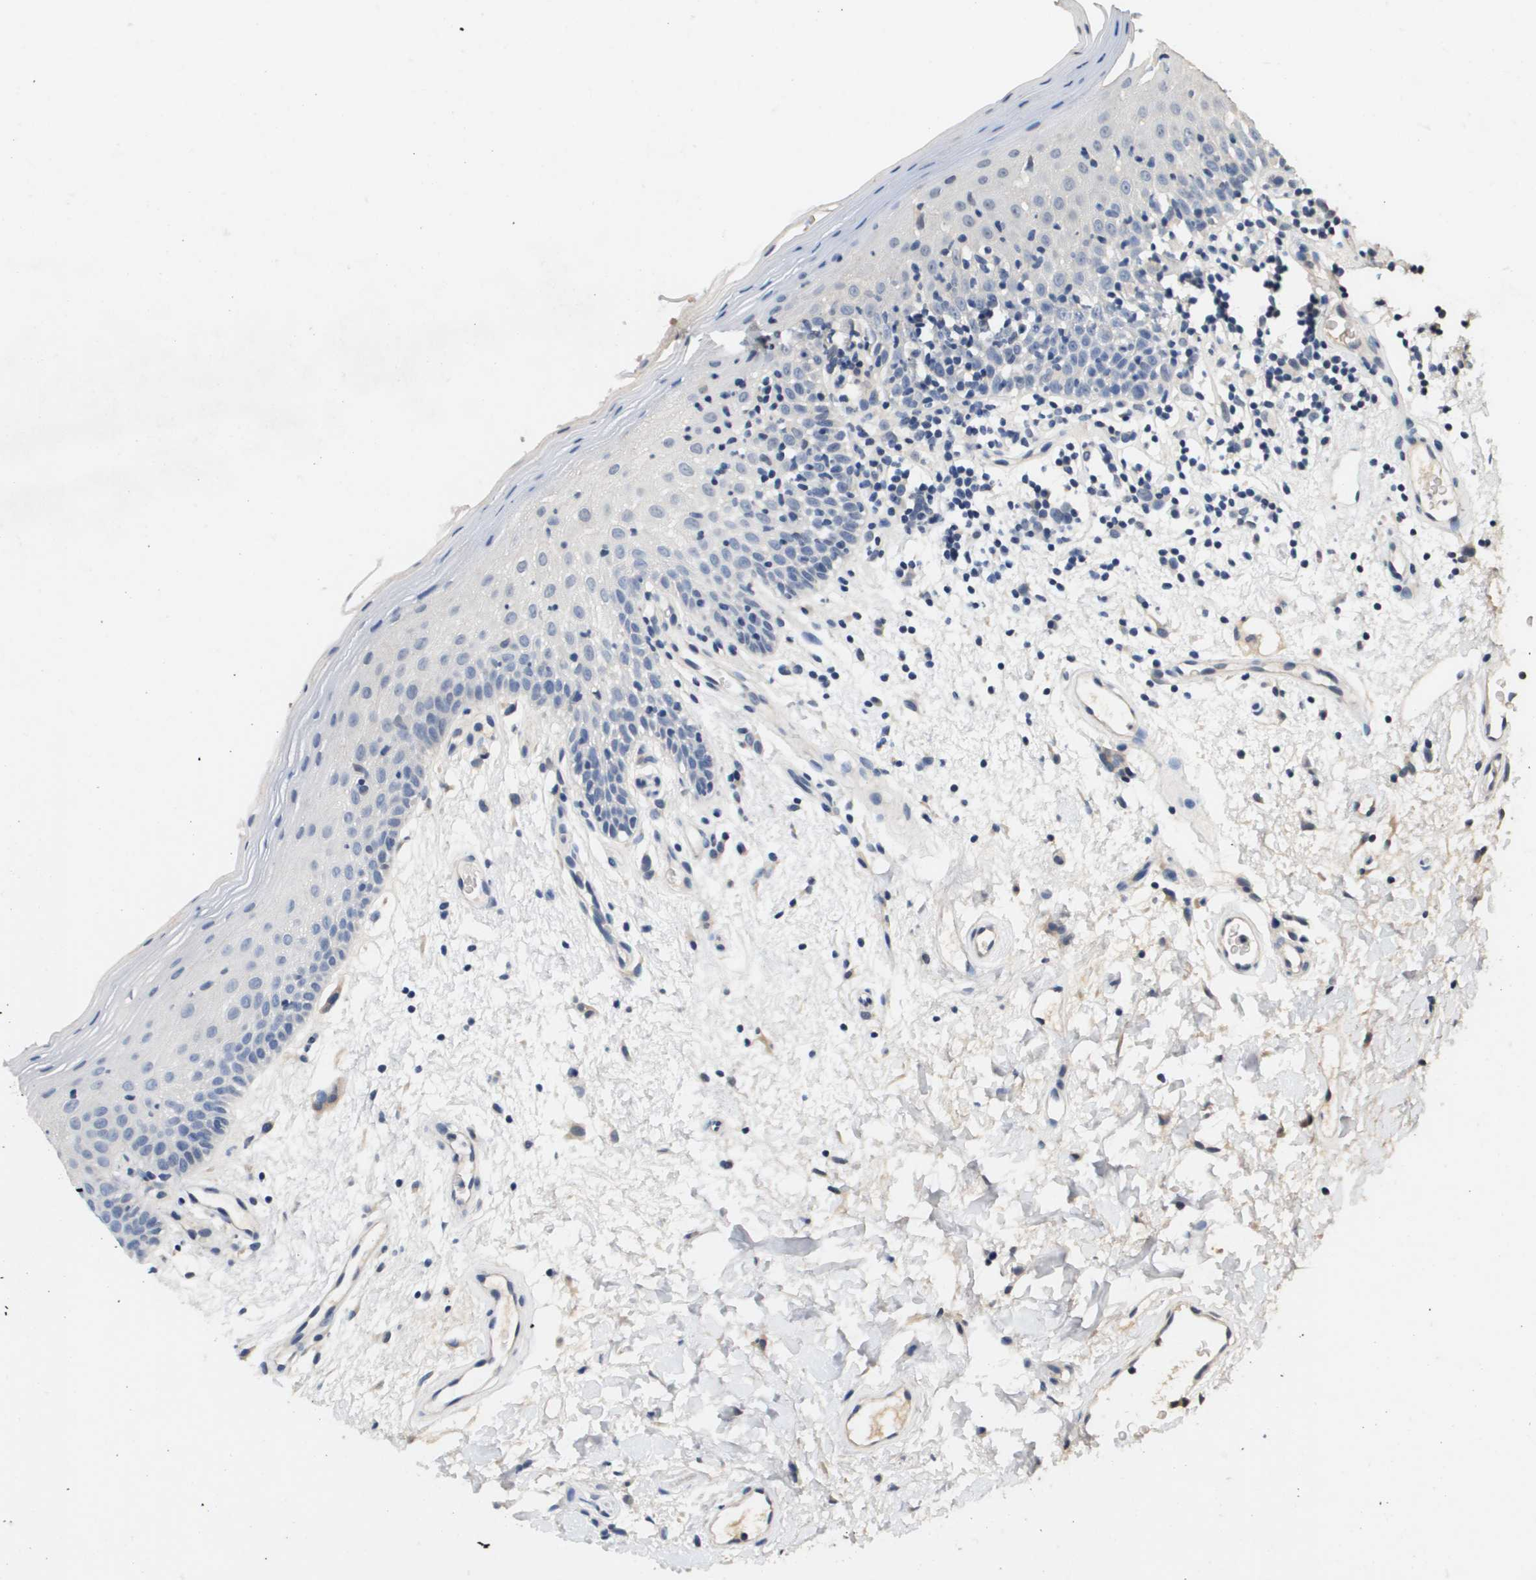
{"staining": {"intensity": "negative", "quantity": "none", "location": "none"}, "tissue": "oral mucosa", "cell_type": "Squamous epithelial cells", "image_type": "normal", "snomed": [{"axis": "morphology", "description": "Normal tissue, NOS"}, {"axis": "morphology", "description": "Squamous cell carcinoma, NOS"}, {"axis": "topography", "description": "Skeletal muscle"}, {"axis": "topography", "description": "Oral tissue"}, {"axis": "topography", "description": "Head-Neck"}], "caption": "High magnification brightfield microscopy of normal oral mucosa stained with DAB (brown) and counterstained with hematoxylin (blue): squamous epithelial cells show no significant positivity.", "gene": "CAPN11", "patient": {"sex": "male", "age": 71}}